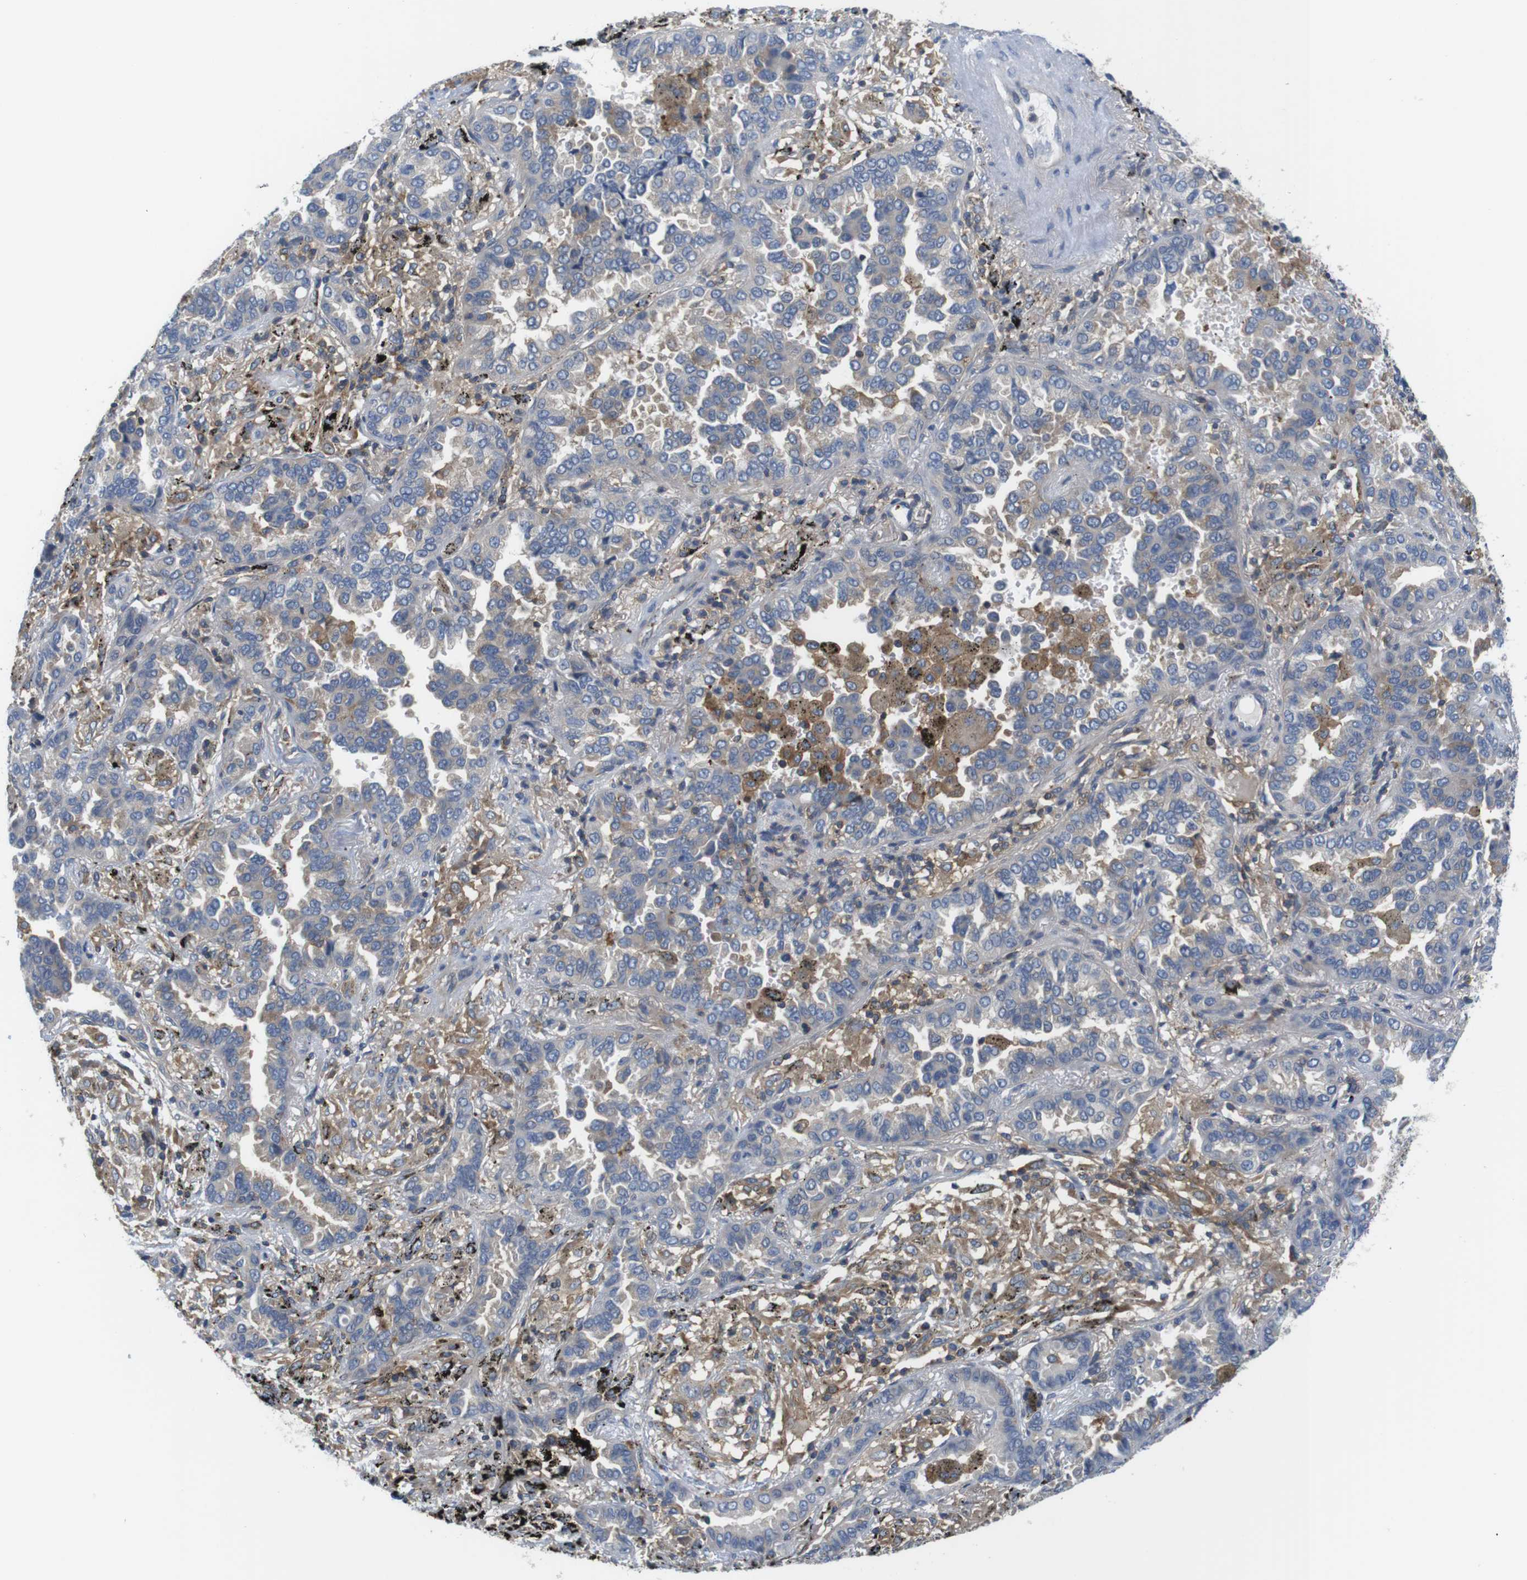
{"staining": {"intensity": "negative", "quantity": "none", "location": "none"}, "tissue": "lung cancer", "cell_type": "Tumor cells", "image_type": "cancer", "snomed": [{"axis": "morphology", "description": "Normal tissue, NOS"}, {"axis": "morphology", "description": "Adenocarcinoma, NOS"}, {"axis": "topography", "description": "Lung"}], "caption": "Tumor cells show no significant positivity in lung adenocarcinoma.", "gene": "HERPUD2", "patient": {"sex": "male", "age": 59}}